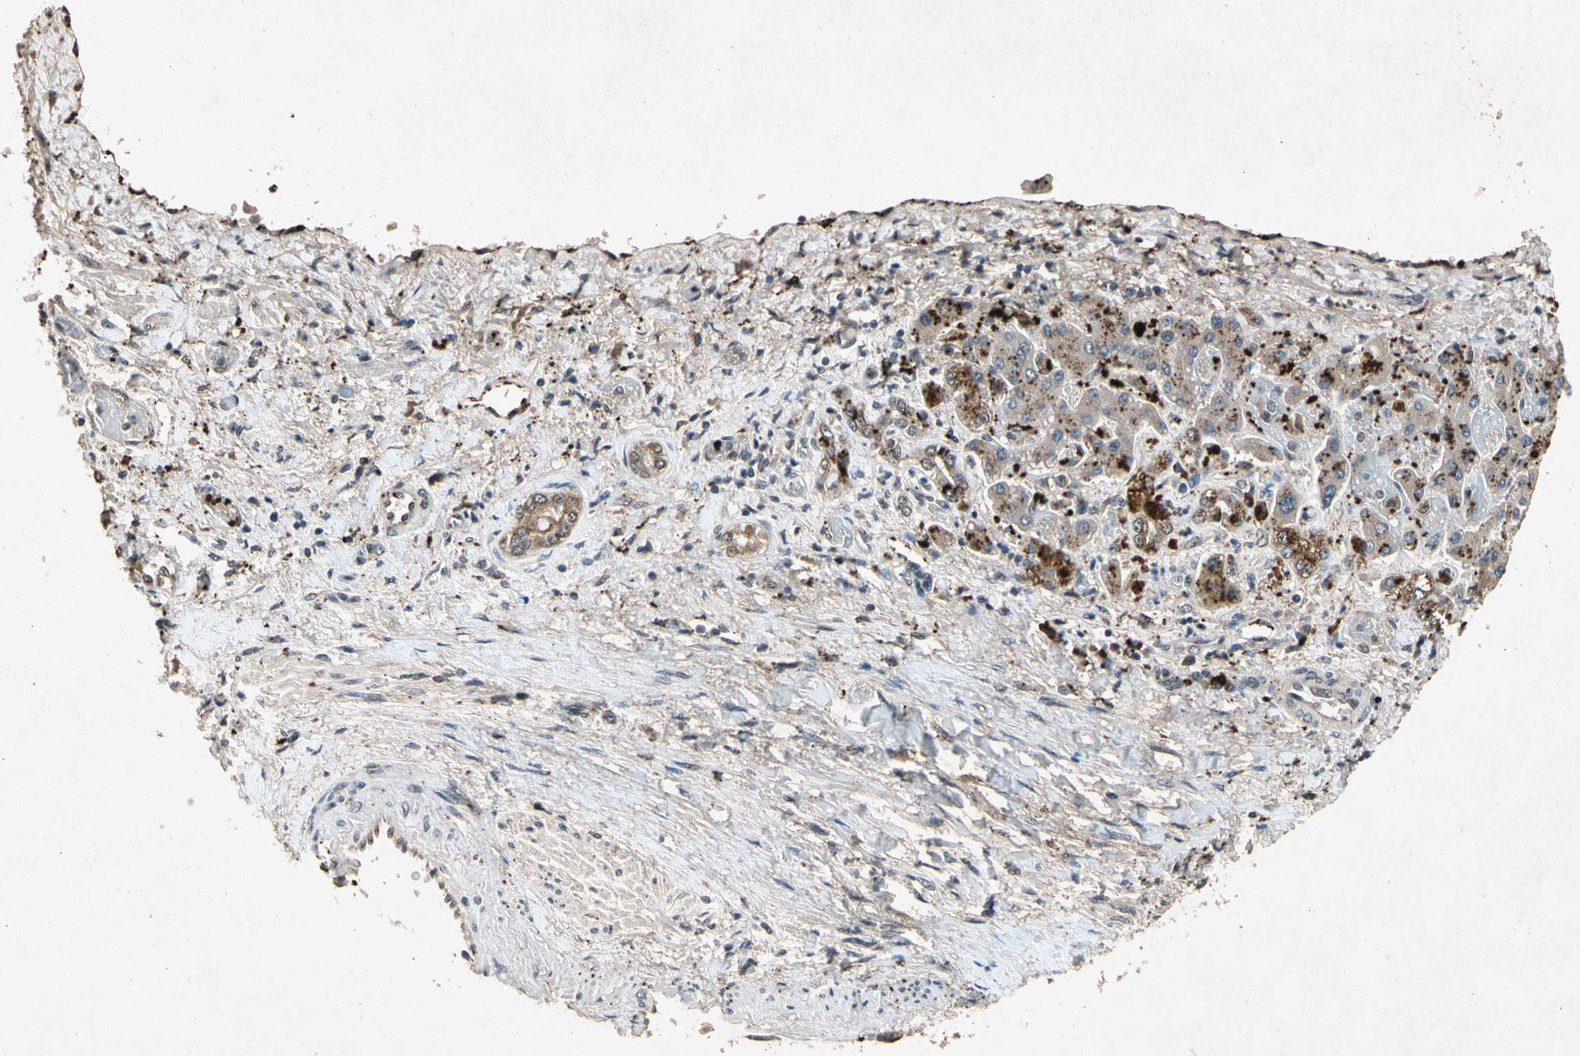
{"staining": {"intensity": "weak", "quantity": "25%-75%", "location": "cytoplasmic/membranous"}, "tissue": "liver cancer", "cell_type": "Tumor cells", "image_type": "cancer", "snomed": [{"axis": "morphology", "description": "Cholangiocarcinoma"}, {"axis": "topography", "description": "Liver"}], "caption": "IHC (DAB (3,3'-diaminobenzidine)) staining of cholangiocarcinoma (liver) displays weak cytoplasmic/membranous protein expression in about 25%-75% of tumor cells. (DAB (3,3'-diaminobenzidine) = brown stain, brightfield microscopy at high magnification).", "gene": "PML", "patient": {"sex": "male", "age": 50}}